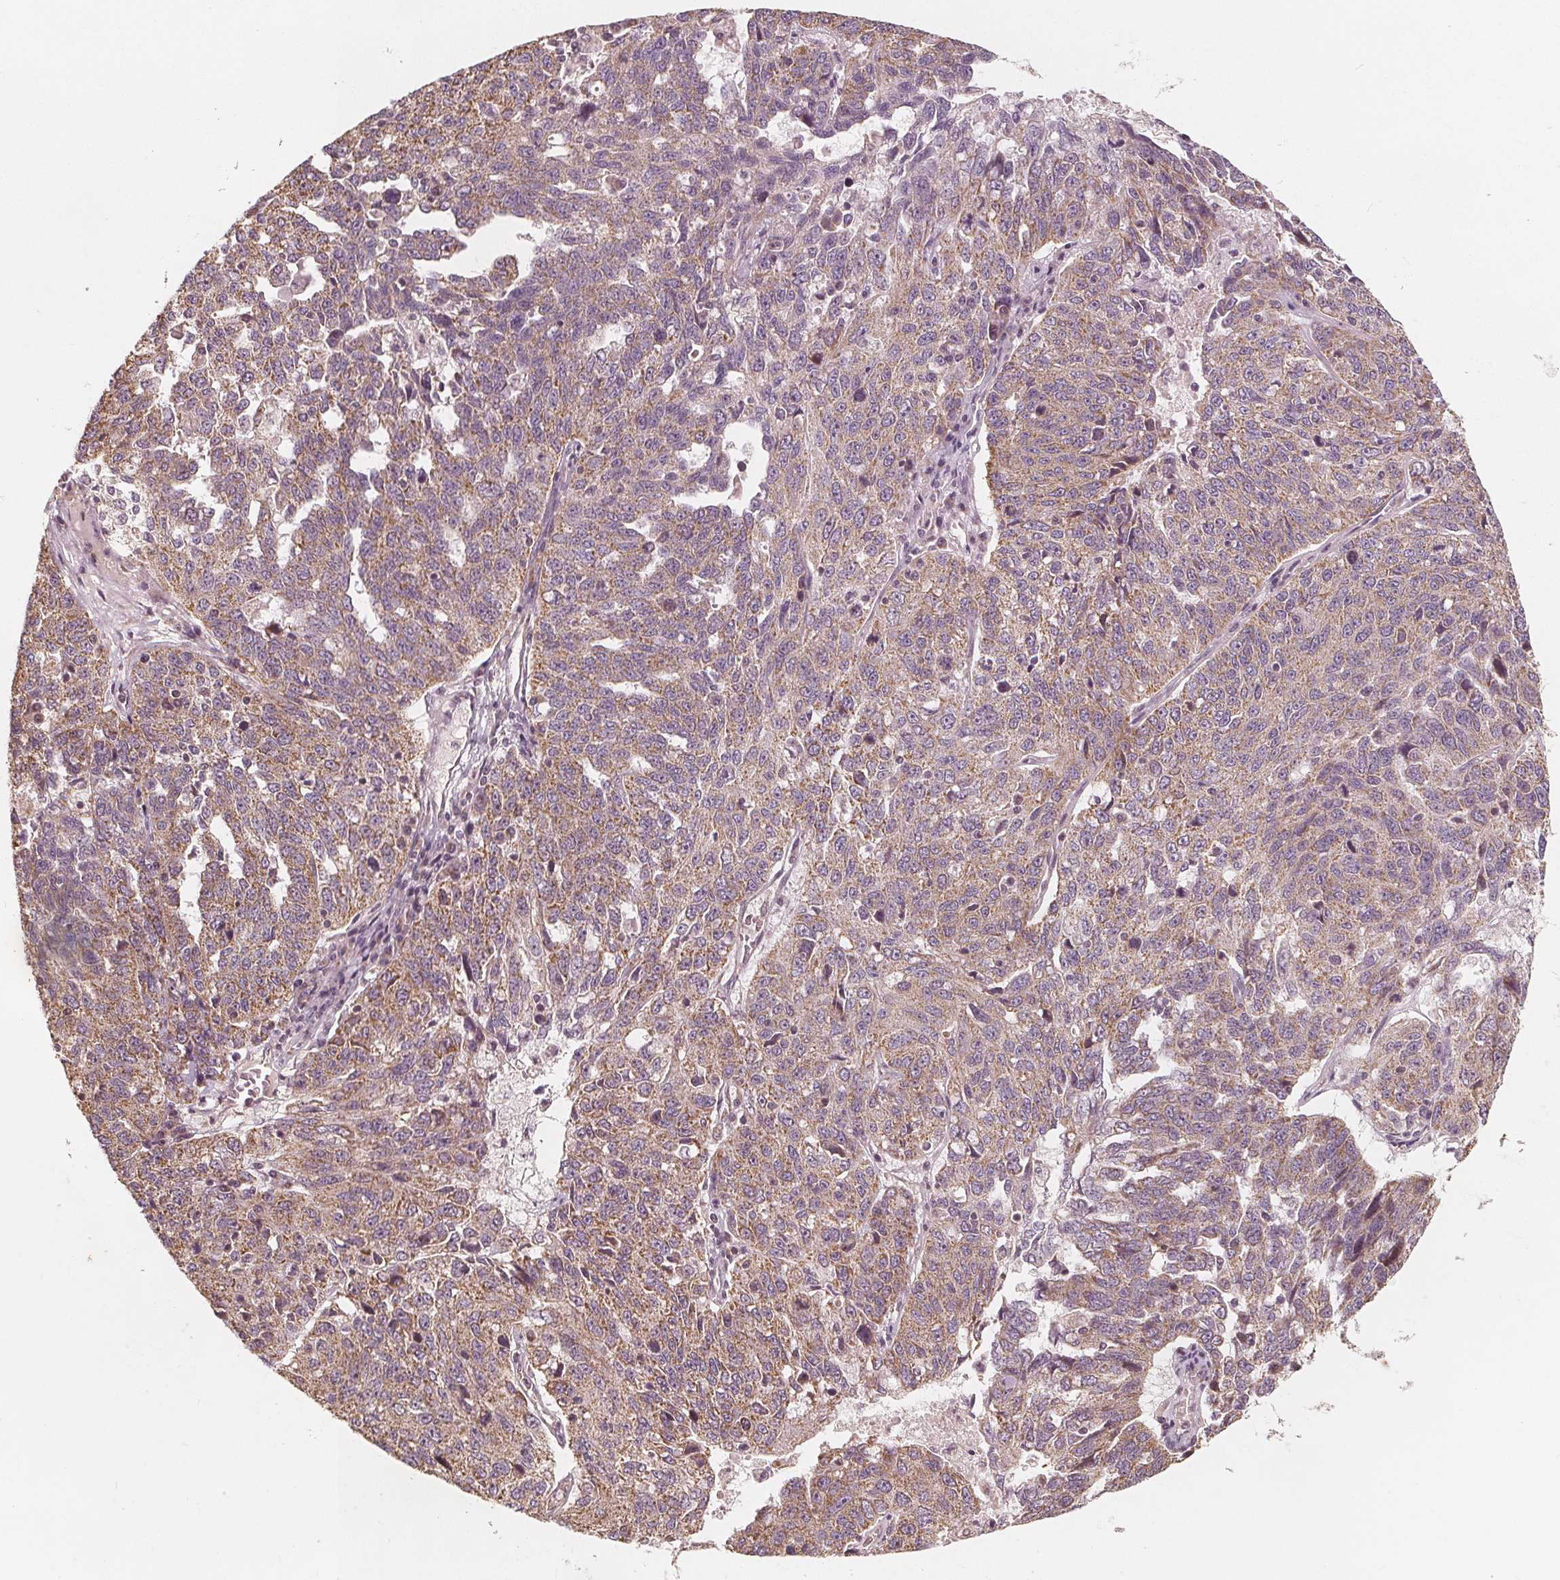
{"staining": {"intensity": "weak", "quantity": "25%-75%", "location": "cytoplasmic/membranous"}, "tissue": "ovarian cancer", "cell_type": "Tumor cells", "image_type": "cancer", "snomed": [{"axis": "morphology", "description": "Cystadenocarcinoma, serous, NOS"}, {"axis": "topography", "description": "Ovary"}], "caption": "Protein expression analysis of serous cystadenocarcinoma (ovarian) demonstrates weak cytoplasmic/membranous expression in about 25%-75% of tumor cells. (DAB (3,3'-diaminobenzidine) IHC, brown staining for protein, blue staining for nuclei).", "gene": "PEX26", "patient": {"sex": "female", "age": 71}}